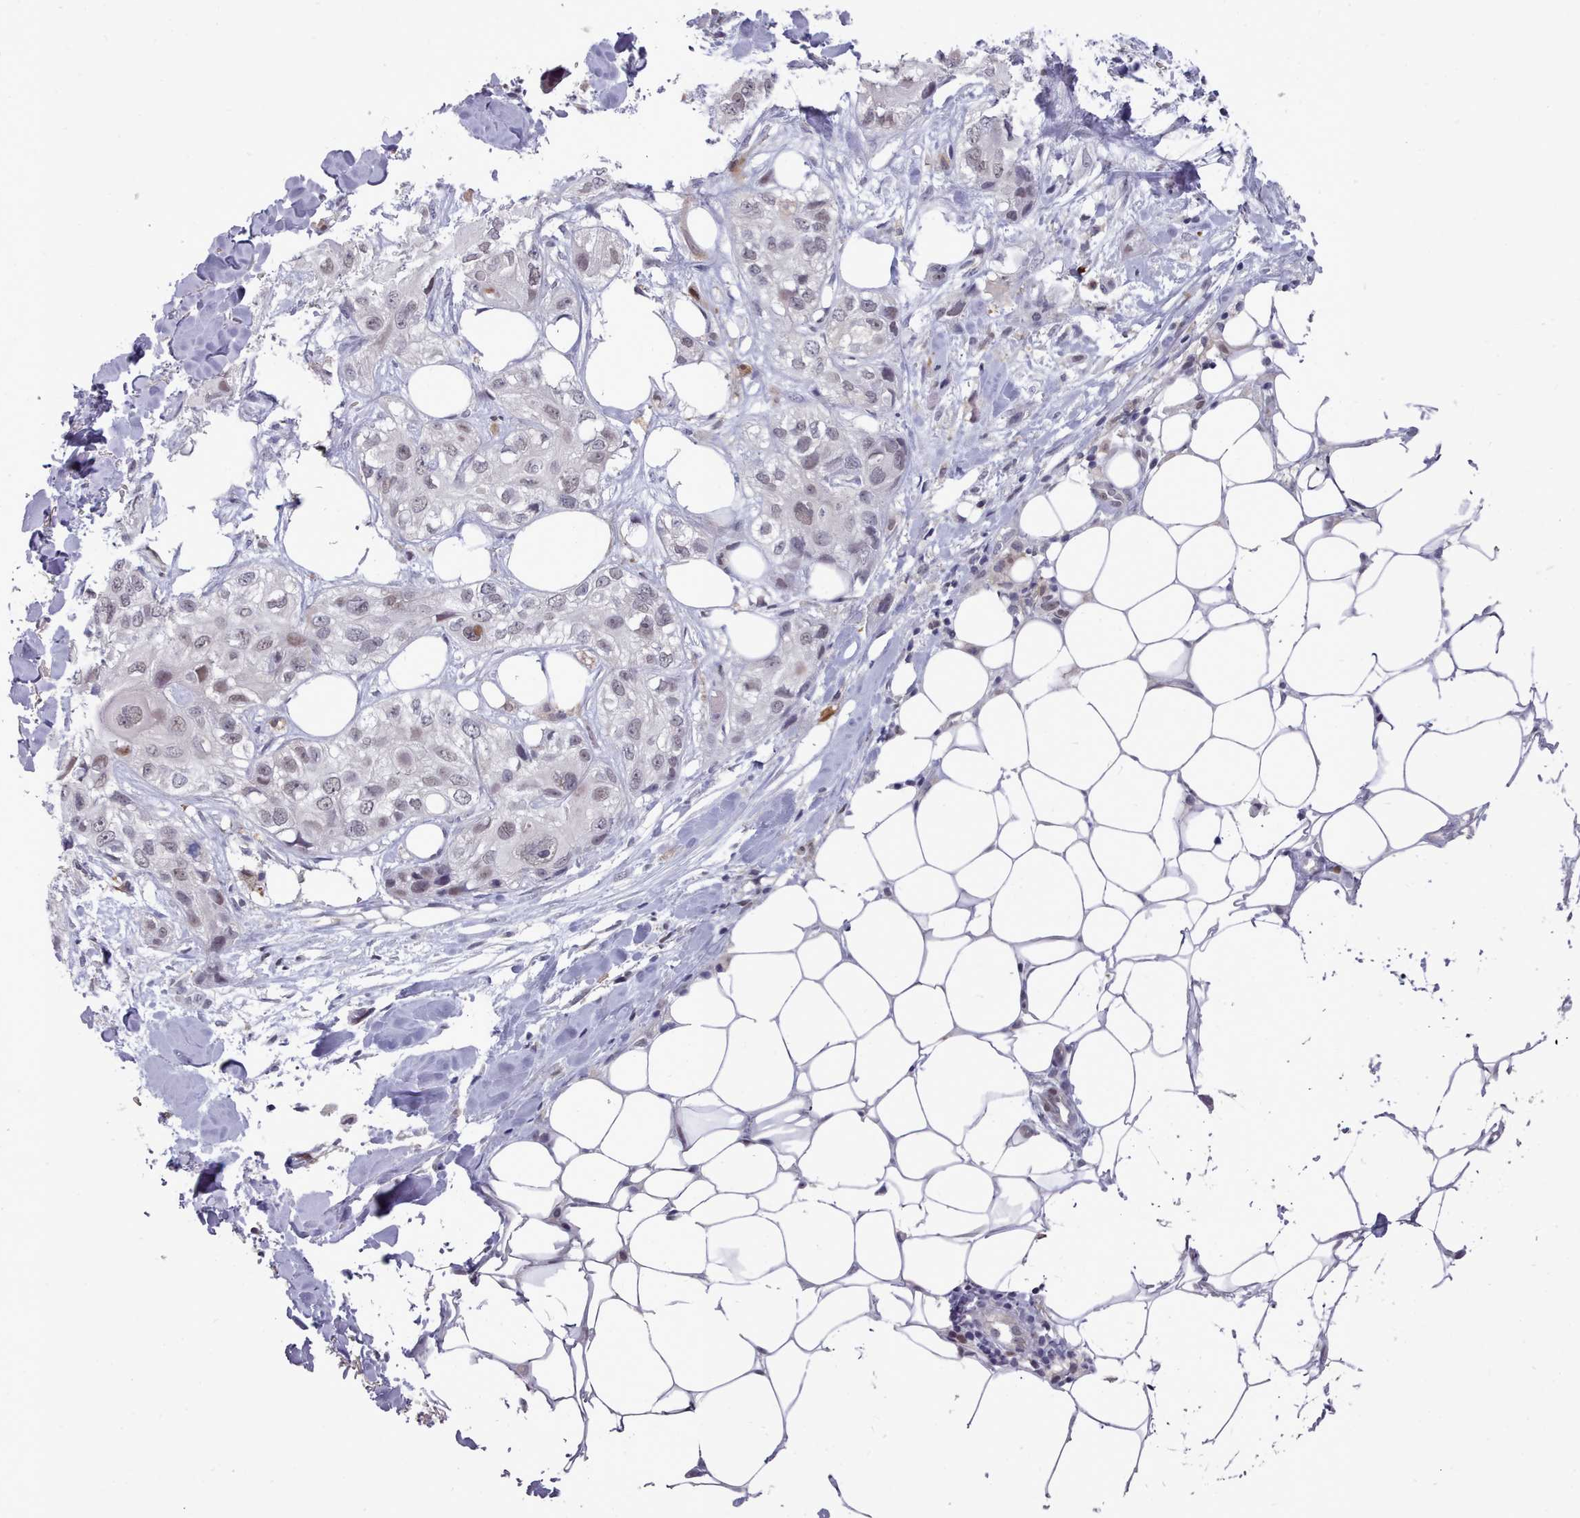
{"staining": {"intensity": "weak", "quantity": "<25%", "location": "nuclear"}, "tissue": "skin cancer", "cell_type": "Tumor cells", "image_type": "cancer", "snomed": [{"axis": "morphology", "description": "Normal tissue, NOS"}, {"axis": "morphology", "description": "Squamous cell carcinoma, NOS"}, {"axis": "topography", "description": "Skin"}], "caption": "A micrograph of human skin cancer is negative for staining in tumor cells.", "gene": "GINS1", "patient": {"sex": "male", "age": 72}}